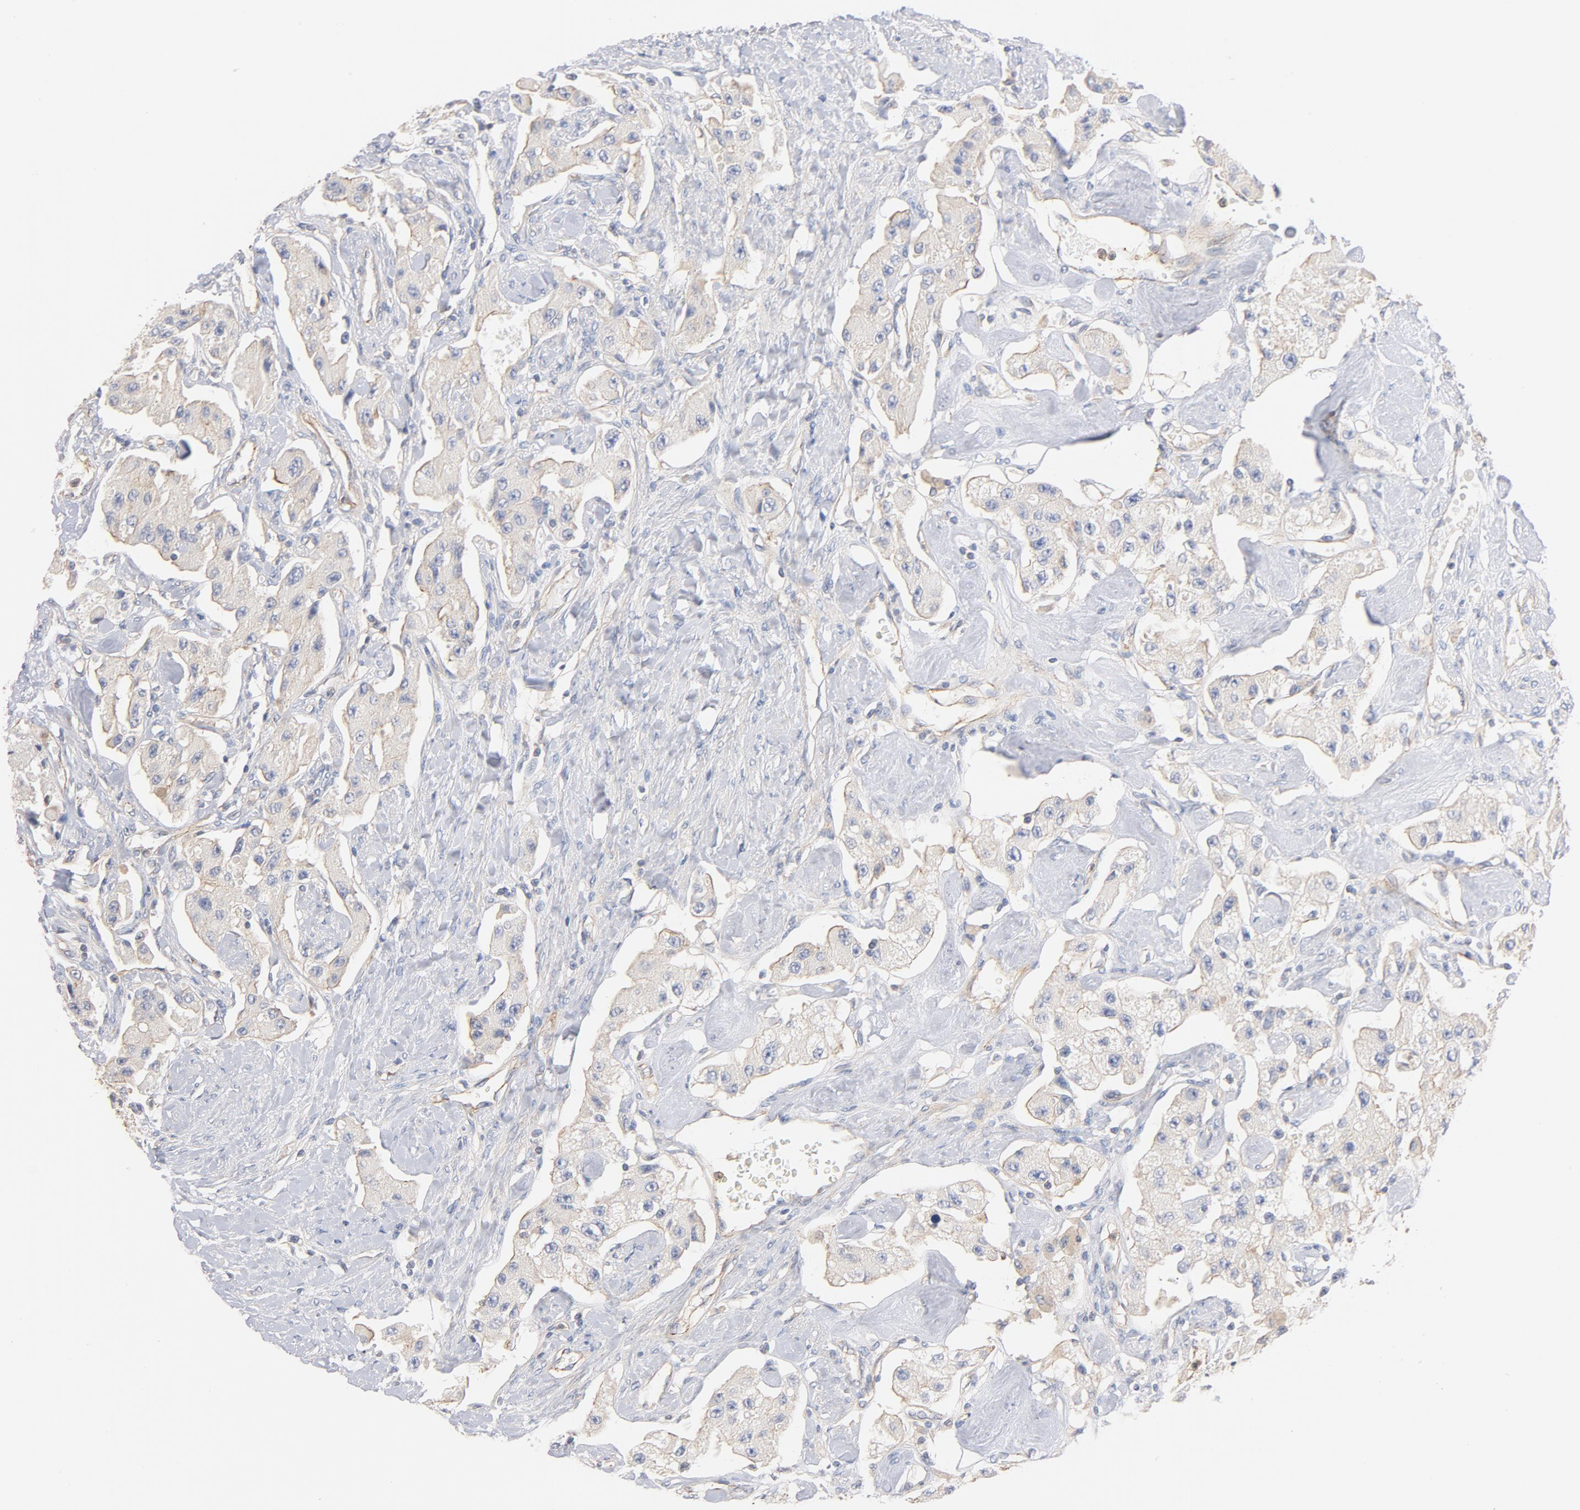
{"staining": {"intensity": "weak", "quantity": "25%-75%", "location": "cytoplasmic/membranous"}, "tissue": "carcinoid", "cell_type": "Tumor cells", "image_type": "cancer", "snomed": [{"axis": "morphology", "description": "Carcinoid, malignant, NOS"}, {"axis": "topography", "description": "Pancreas"}], "caption": "Immunohistochemical staining of malignant carcinoid shows low levels of weak cytoplasmic/membranous protein staining in about 25%-75% of tumor cells.", "gene": "STRN3", "patient": {"sex": "male", "age": 41}}